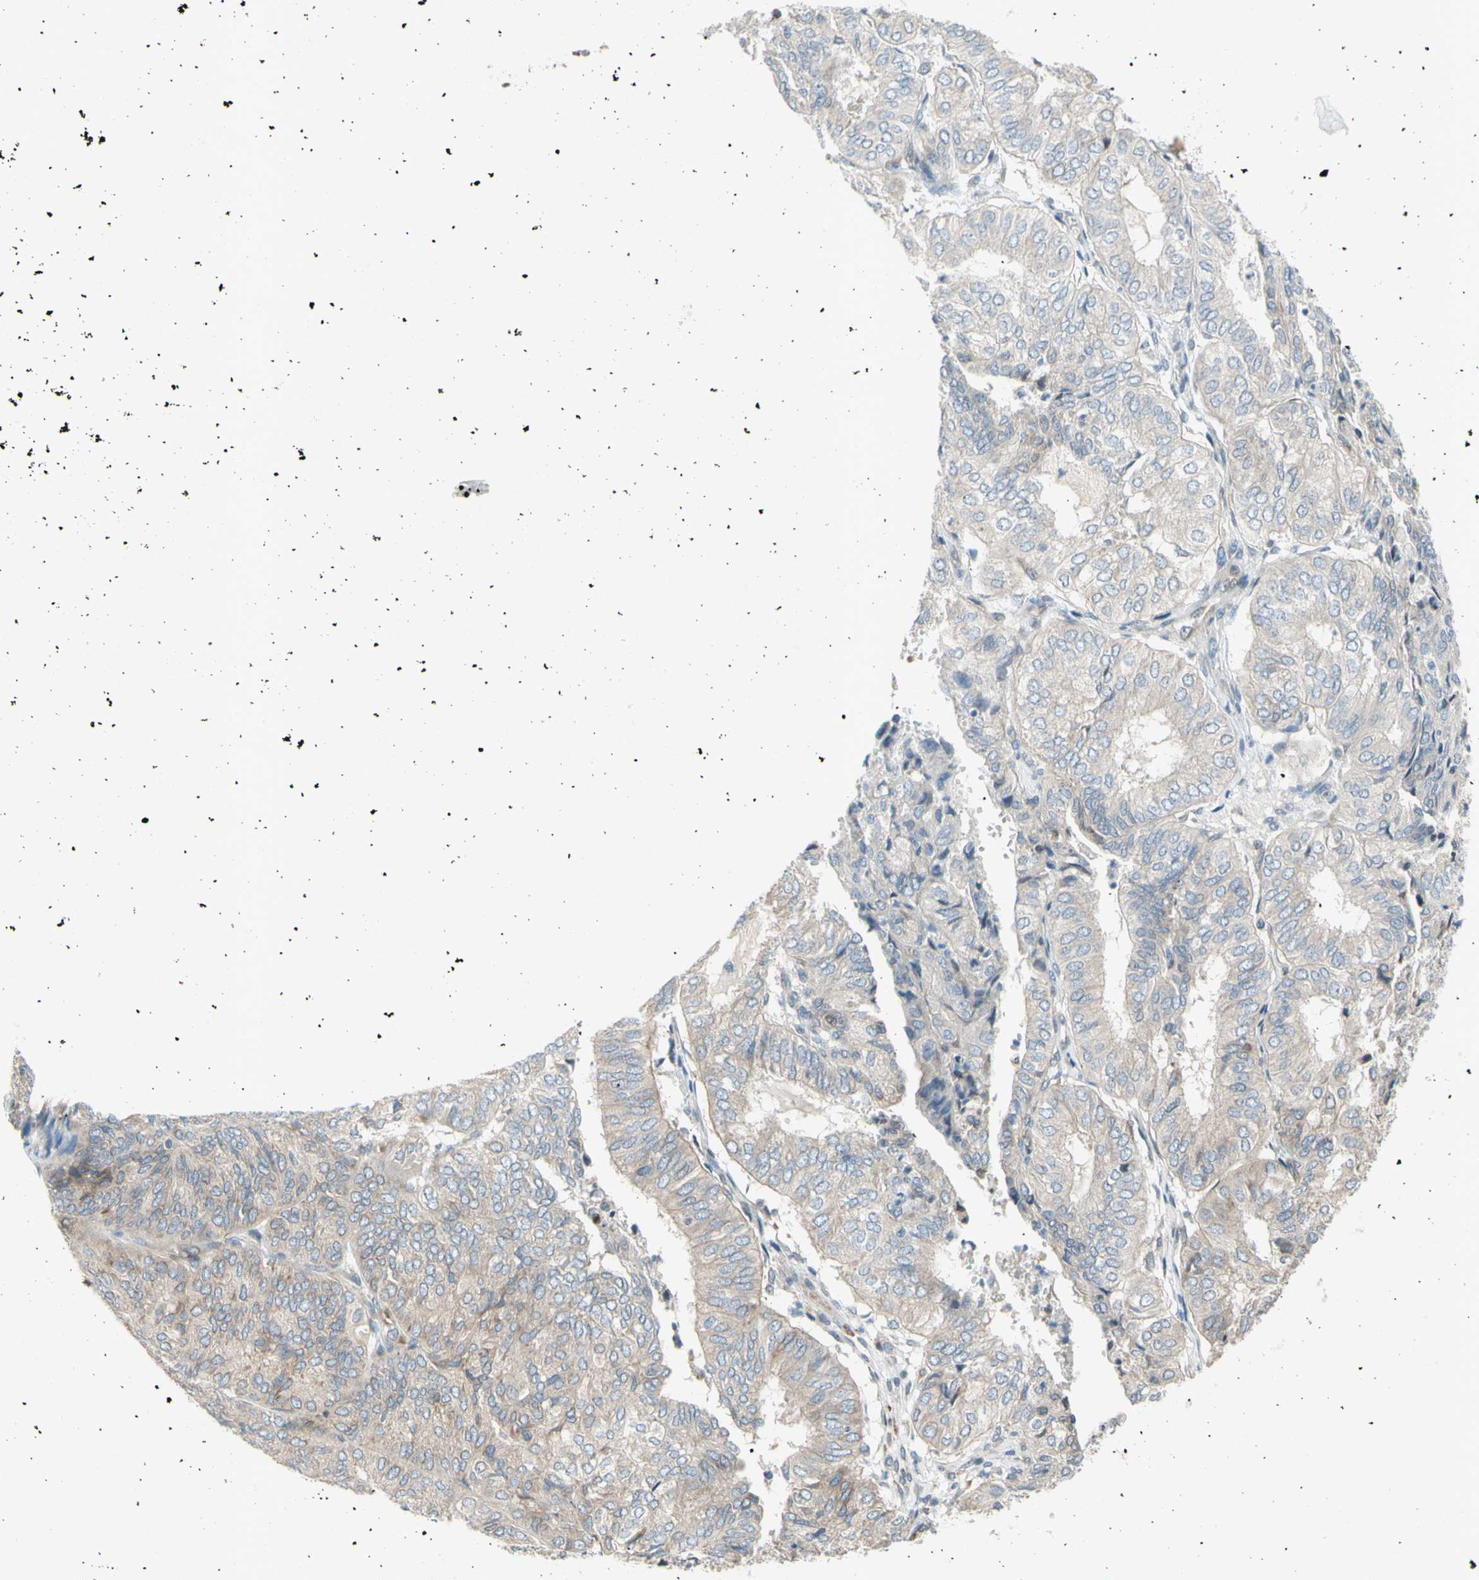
{"staining": {"intensity": "weak", "quantity": ">75%", "location": "cytoplasmic/membranous"}, "tissue": "endometrial cancer", "cell_type": "Tumor cells", "image_type": "cancer", "snomed": [{"axis": "morphology", "description": "Adenocarcinoma, NOS"}, {"axis": "topography", "description": "Uterus"}], "caption": "Protein expression analysis of endometrial cancer exhibits weak cytoplasmic/membranous staining in approximately >75% of tumor cells. (DAB (3,3'-diaminobenzidine) IHC with brightfield microscopy, high magnification).", "gene": "TRAF2", "patient": {"sex": "female", "age": 60}}